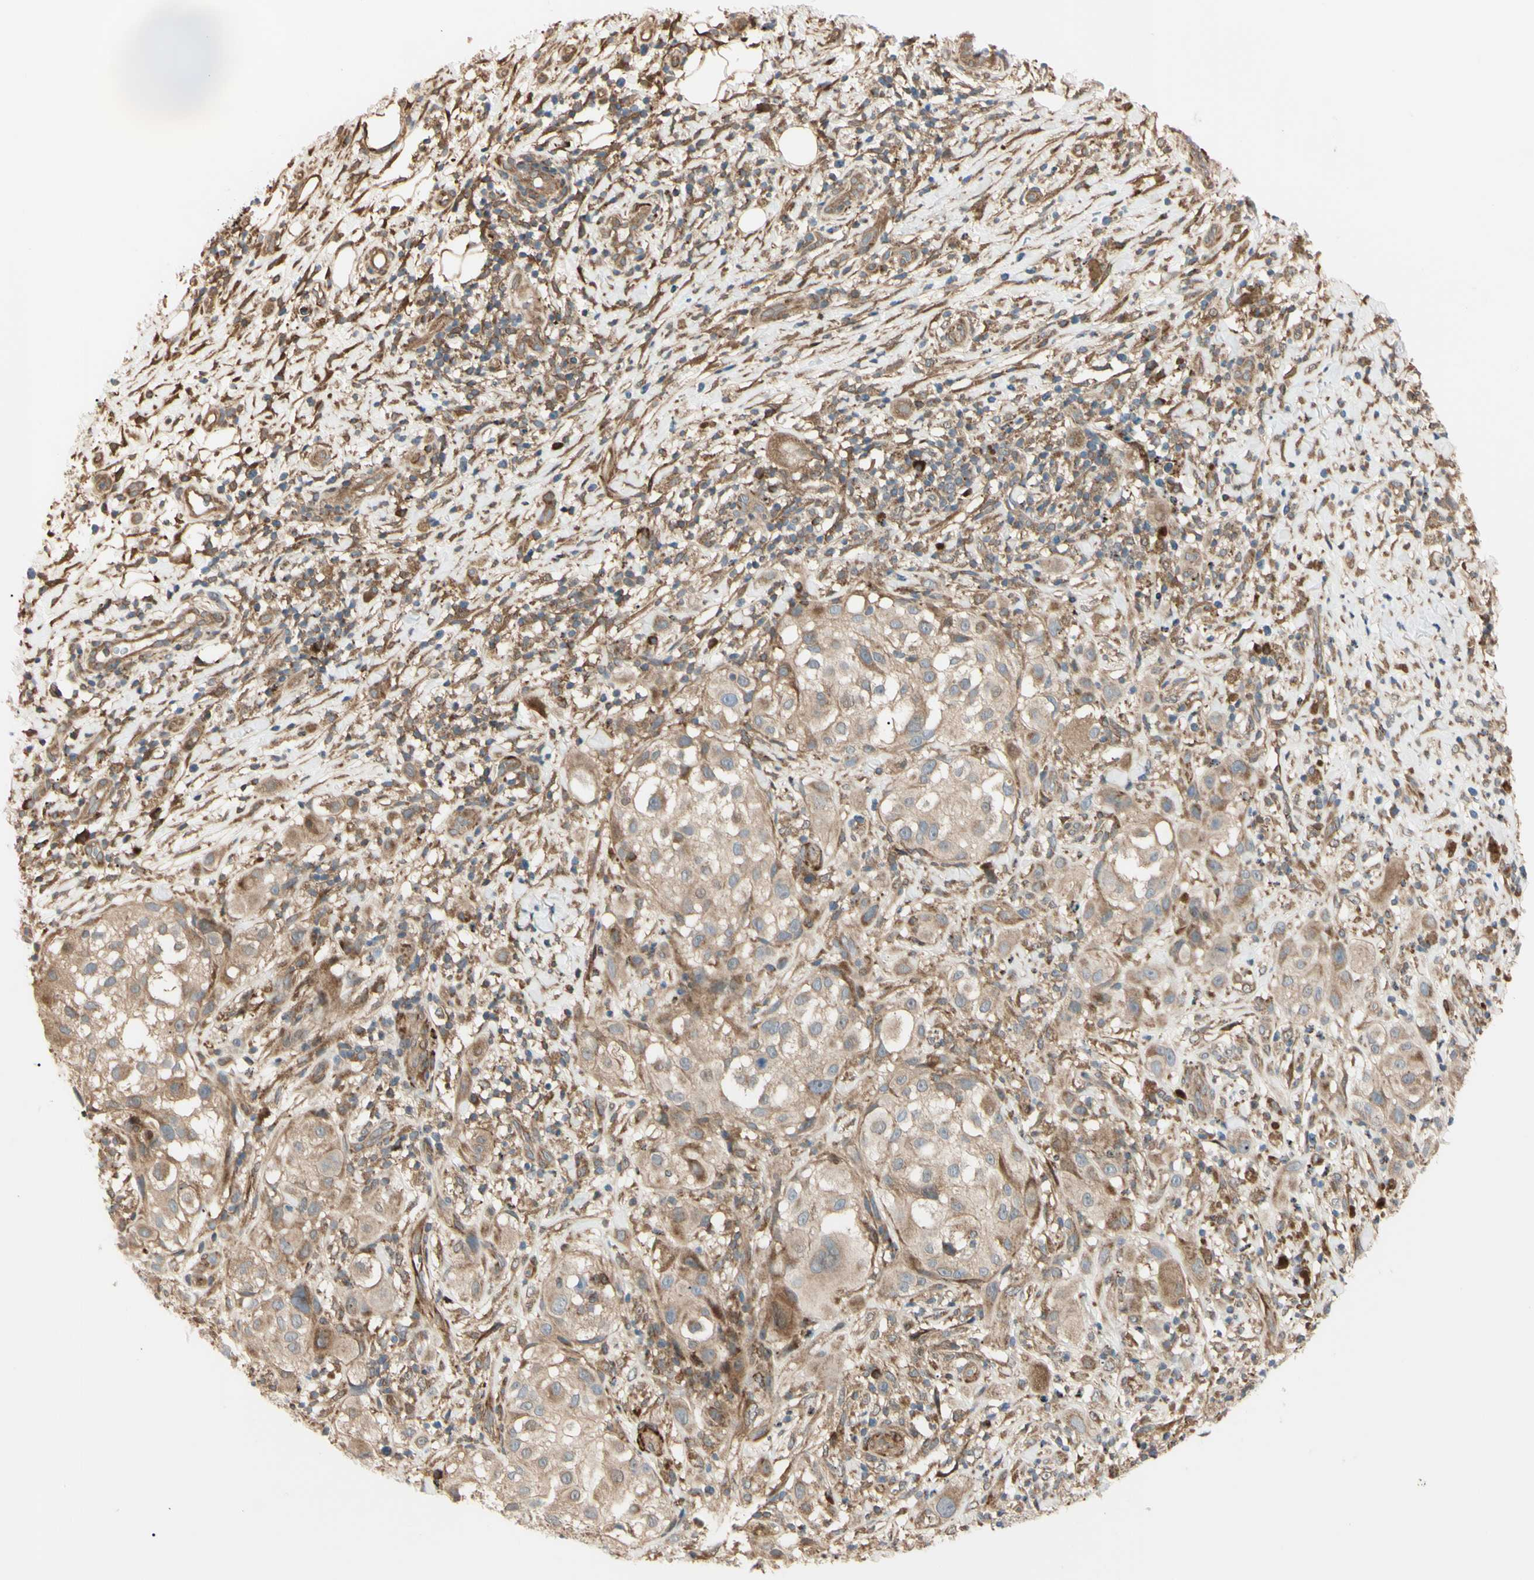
{"staining": {"intensity": "weak", "quantity": ">75%", "location": "cytoplasmic/membranous"}, "tissue": "melanoma", "cell_type": "Tumor cells", "image_type": "cancer", "snomed": [{"axis": "morphology", "description": "Necrosis, NOS"}, {"axis": "morphology", "description": "Malignant melanoma, NOS"}, {"axis": "topography", "description": "Skin"}], "caption": "Melanoma stained with DAB IHC demonstrates low levels of weak cytoplasmic/membranous positivity in about >75% of tumor cells.", "gene": "EIF5A", "patient": {"sex": "female", "age": 87}}